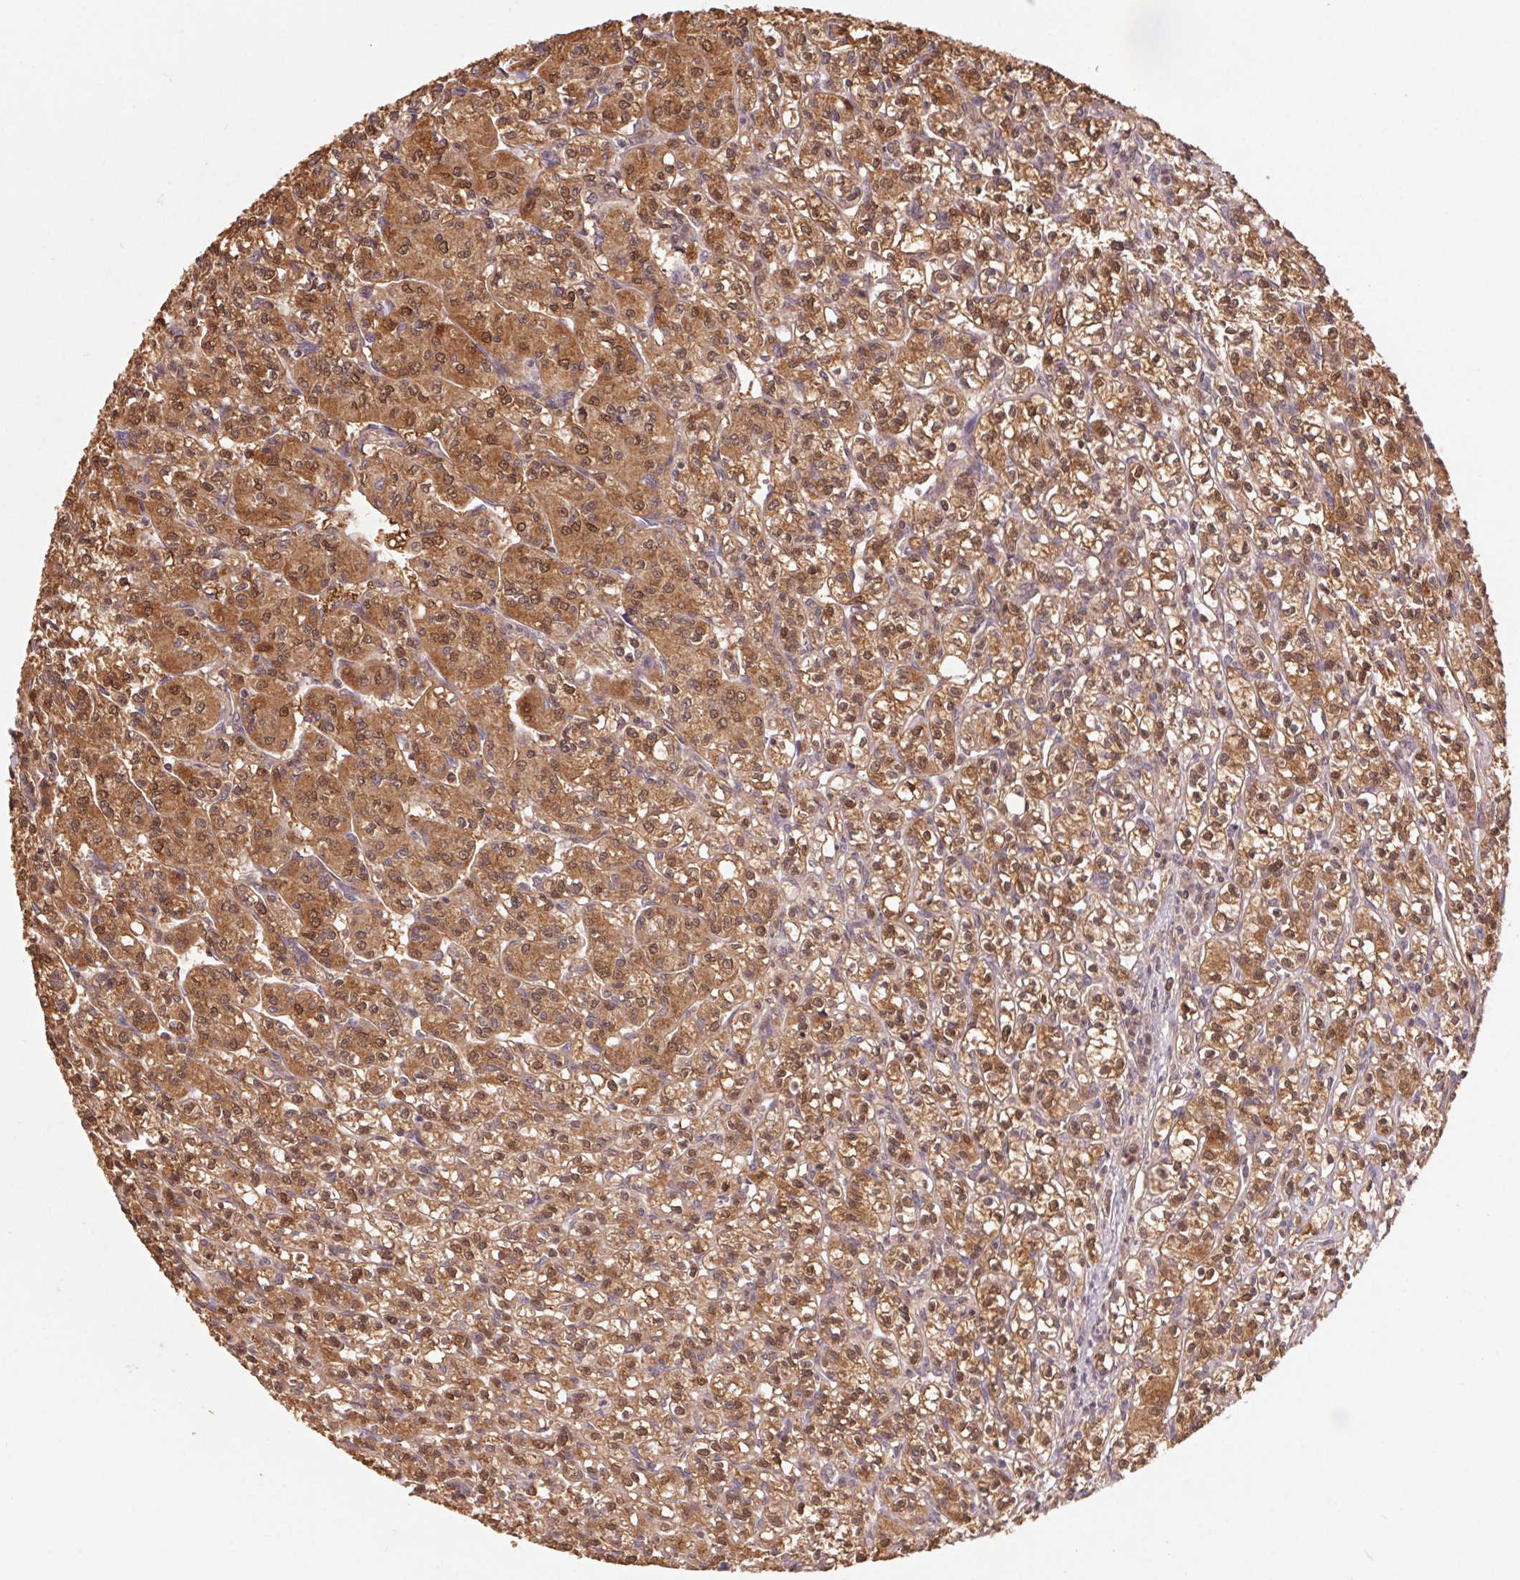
{"staining": {"intensity": "moderate", "quantity": ">75%", "location": "cytoplasmic/membranous,nuclear"}, "tissue": "renal cancer", "cell_type": "Tumor cells", "image_type": "cancer", "snomed": [{"axis": "morphology", "description": "Adenocarcinoma, NOS"}, {"axis": "topography", "description": "Kidney"}], "caption": "A photomicrograph of human adenocarcinoma (renal) stained for a protein demonstrates moderate cytoplasmic/membranous and nuclear brown staining in tumor cells. (DAB (3,3'-diaminobenzidine) IHC, brown staining for protein, blue staining for nuclei).", "gene": "CUTA", "patient": {"sex": "male", "age": 36}}